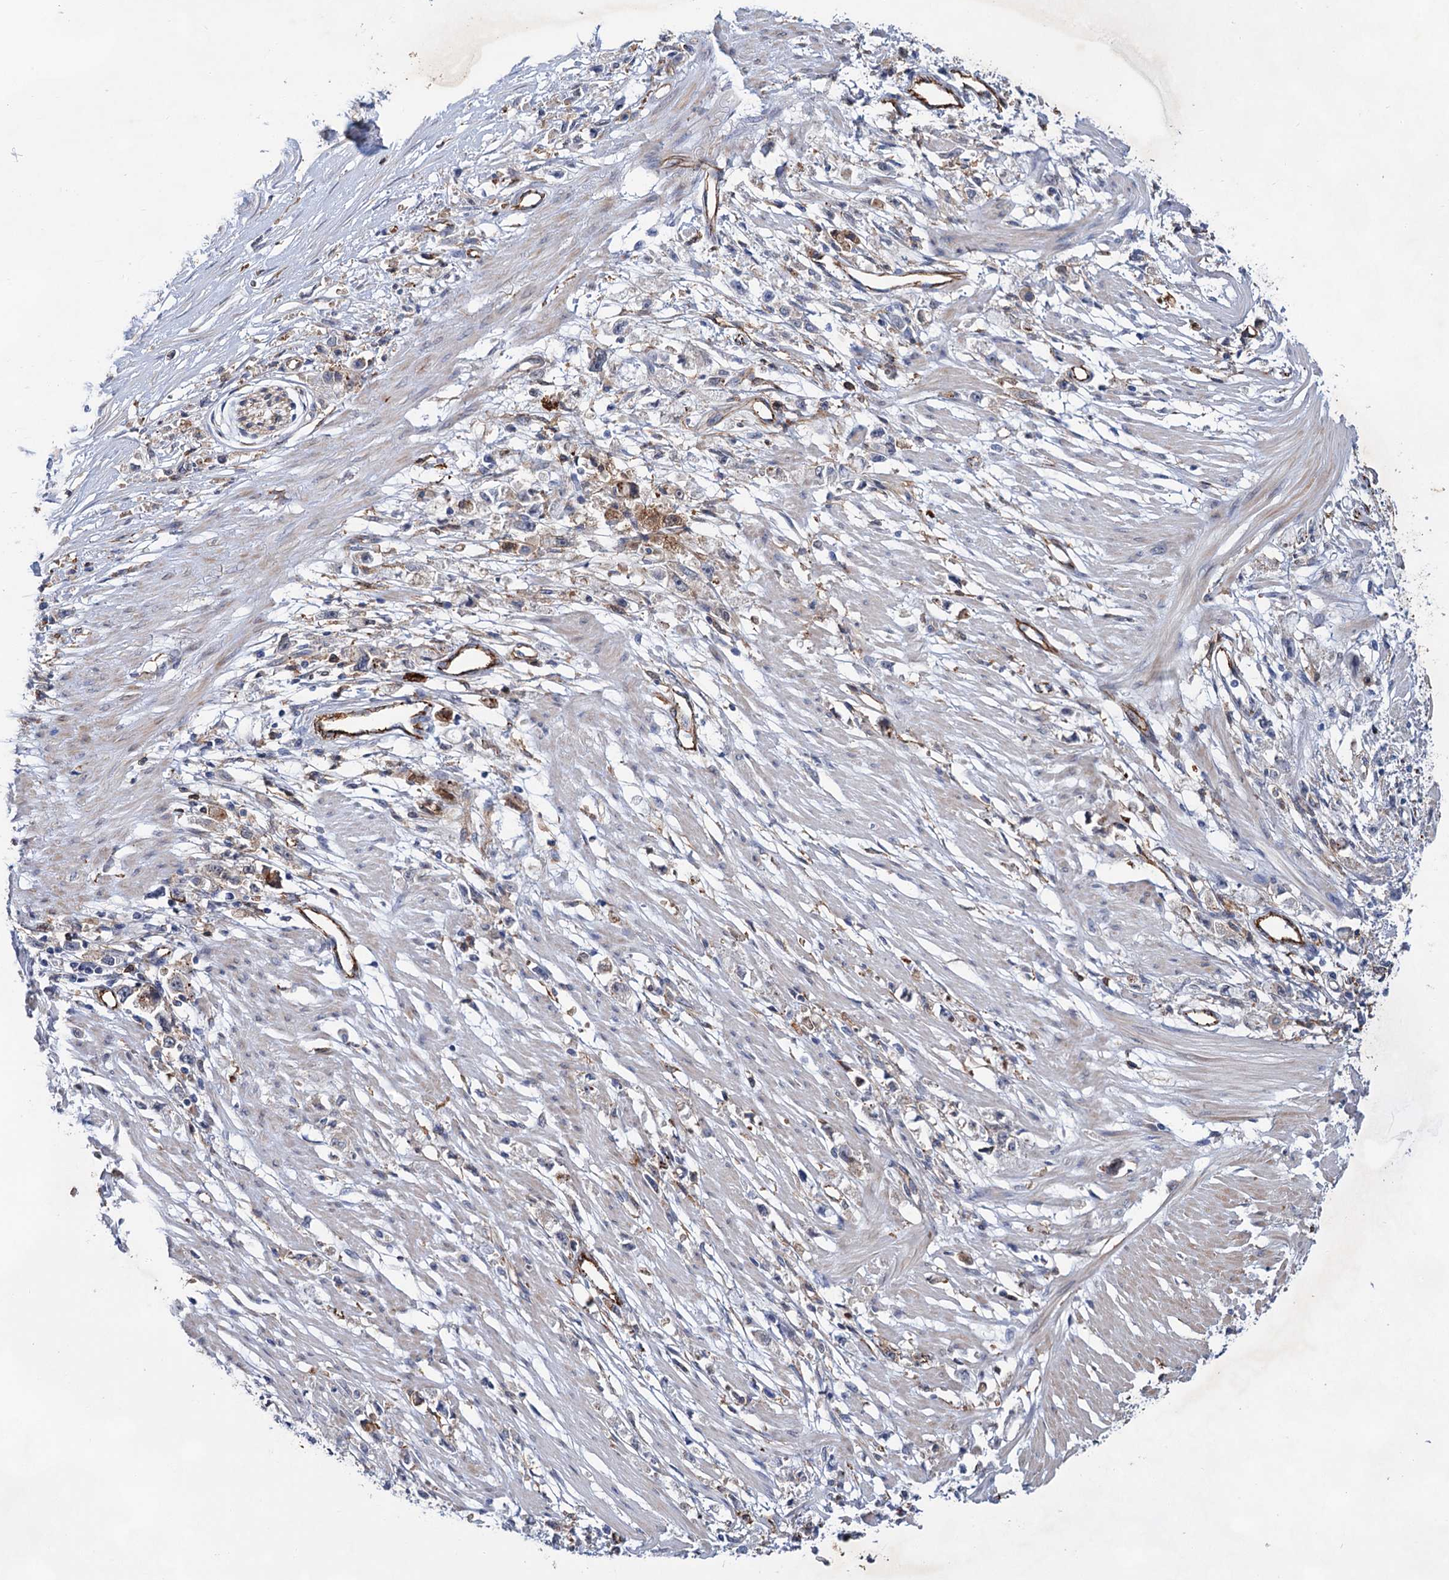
{"staining": {"intensity": "negative", "quantity": "none", "location": "none"}, "tissue": "stomach cancer", "cell_type": "Tumor cells", "image_type": "cancer", "snomed": [{"axis": "morphology", "description": "Adenocarcinoma, NOS"}, {"axis": "topography", "description": "Stomach"}], "caption": "IHC image of neoplastic tissue: adenocarcinoma (stomach) stained with DAB exhibits no significant protein staining in tumor cells.", "gene": "TMTC3", "patient": {"sex": "female", "age": 59}}